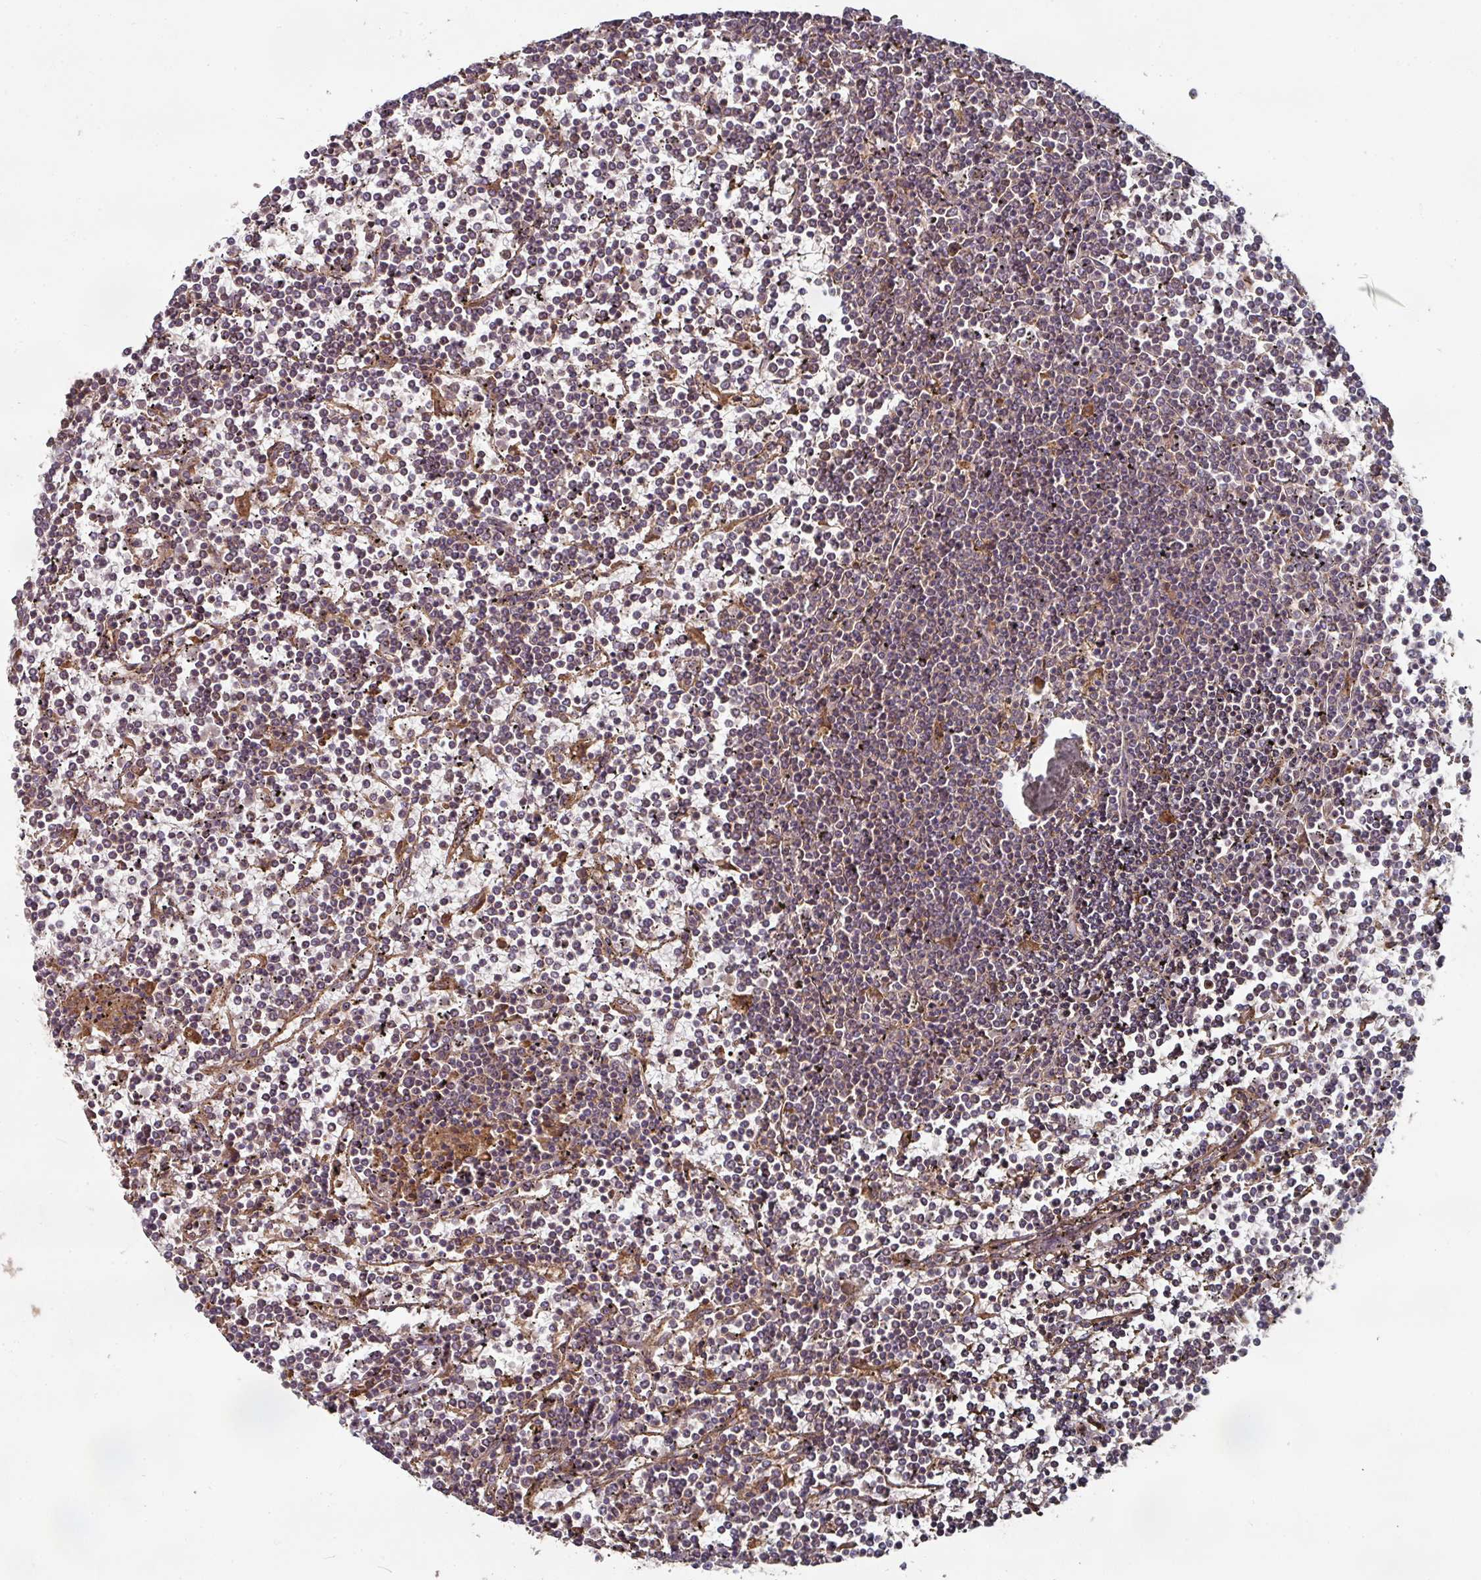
{"staining": {"intensity": "negative", "quantity": "none", "location": "none"}, "tissue": "lymphoma", "cell_type": "Tumor cells", "image_type": "cancer", "snomed": [{"axis": "morphology", "description": "Malignant lymphoma, non-Hodgkin's type, Low grade"}, {"axis": "topography", "description": "Spleen"}], "caption": "The image displays no significant expression in tumor cells of lymphoma. The staining was performed using DAB (3,3'-diaminobenzidine) to visualize the protein expression in brown, while the nuclei were stained in blue with hematoxylin (Magnification: 20x).", "gene": "CEP95", "patient": {"sex": "female", "age": 19}}